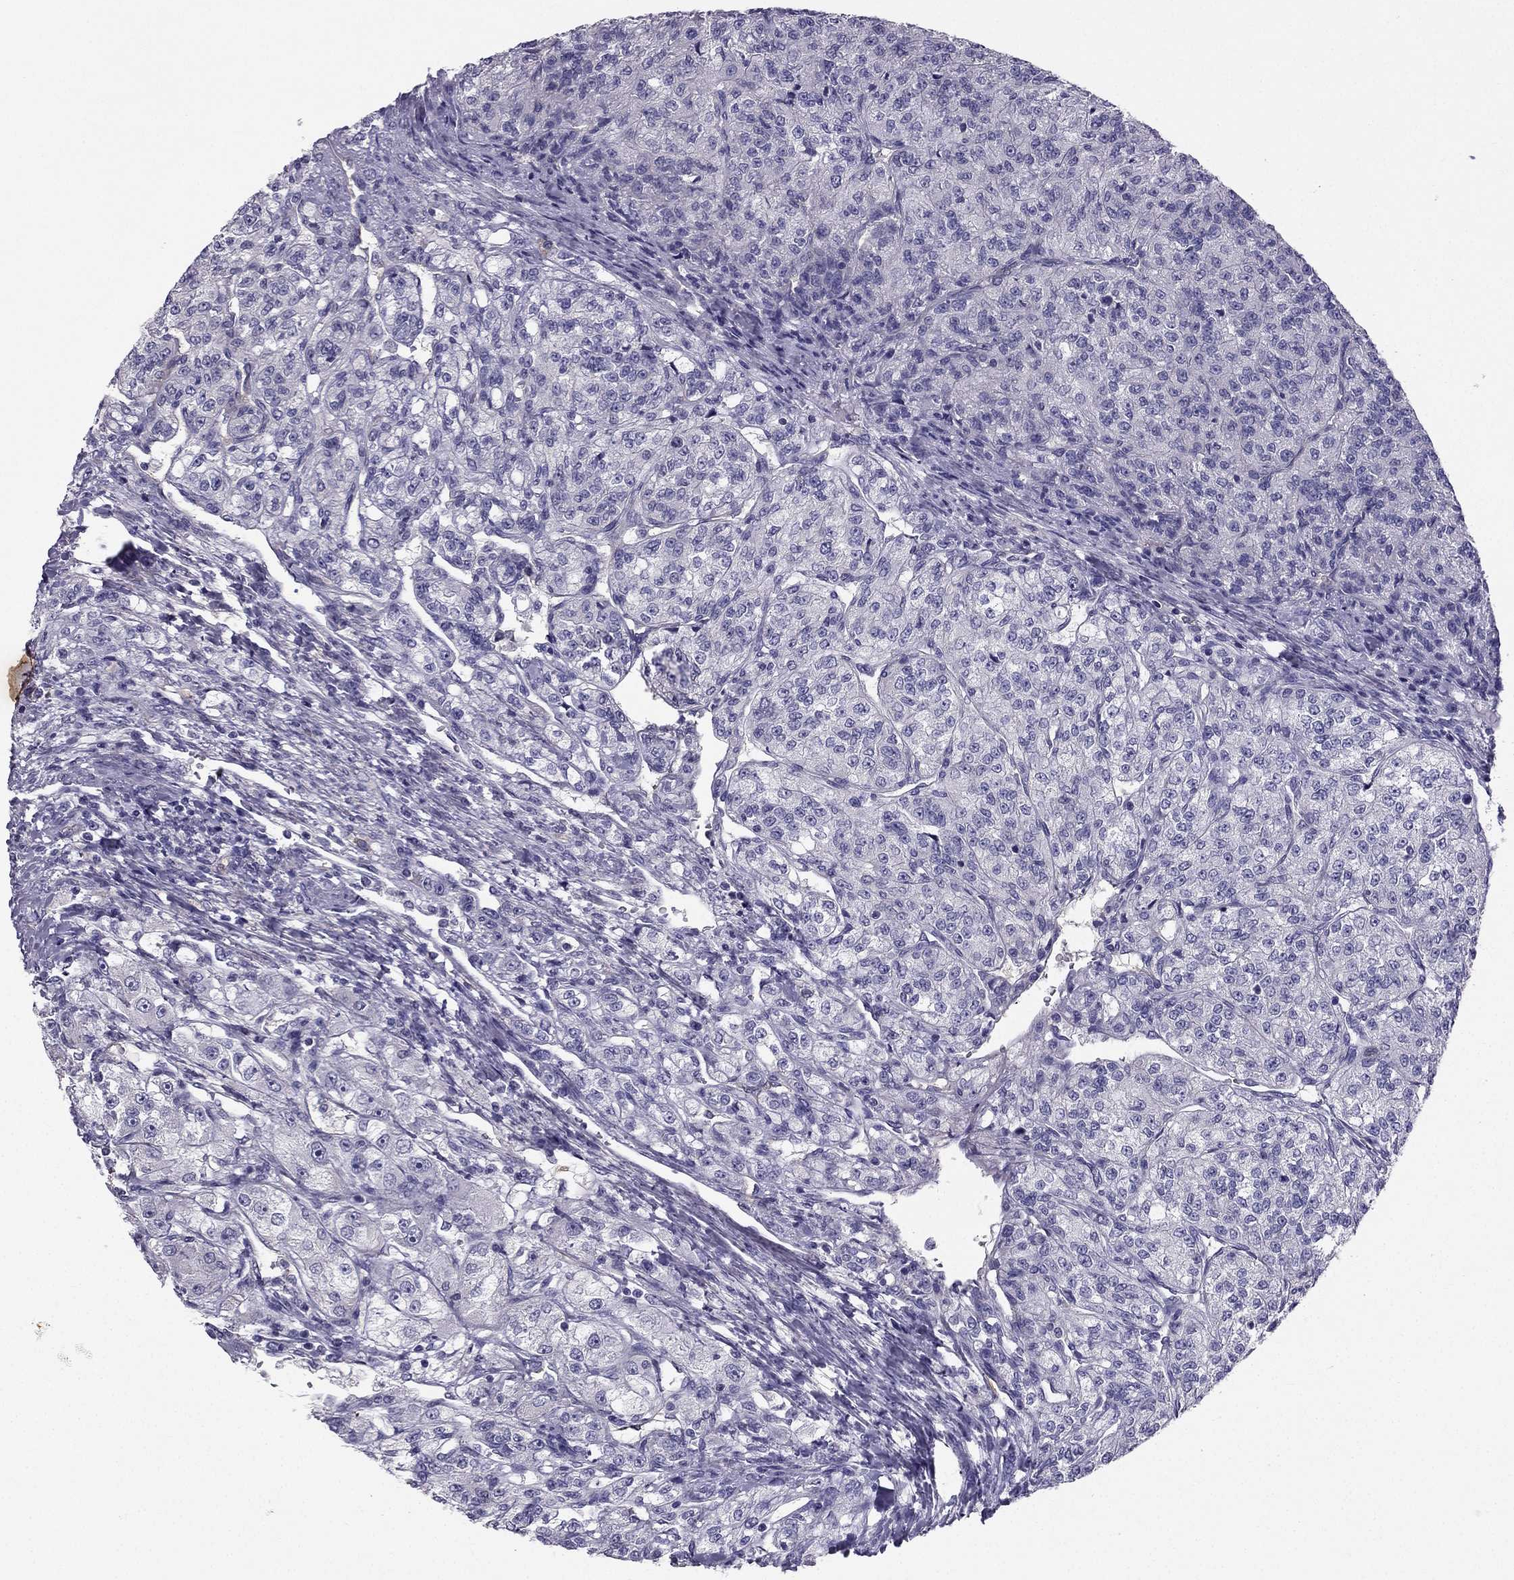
{"staining": {"intensity": "negative", "quantity": "none", "location": "none"}, "tissue": "renal cancer", "cell_type": "Tumor cells", "image_type": "cancer", "snomed": [{"axis": "morphology", "description": "Adenocarcinoma, NOS"}, {"axis": "topography", "description": "Kidney"}], "caption": "Tumor cells are negative for protein expression in human renal cancer (adenocarcinoma).", "gene": "SYT5", "patient": {"sex": "female", "age": 63}}